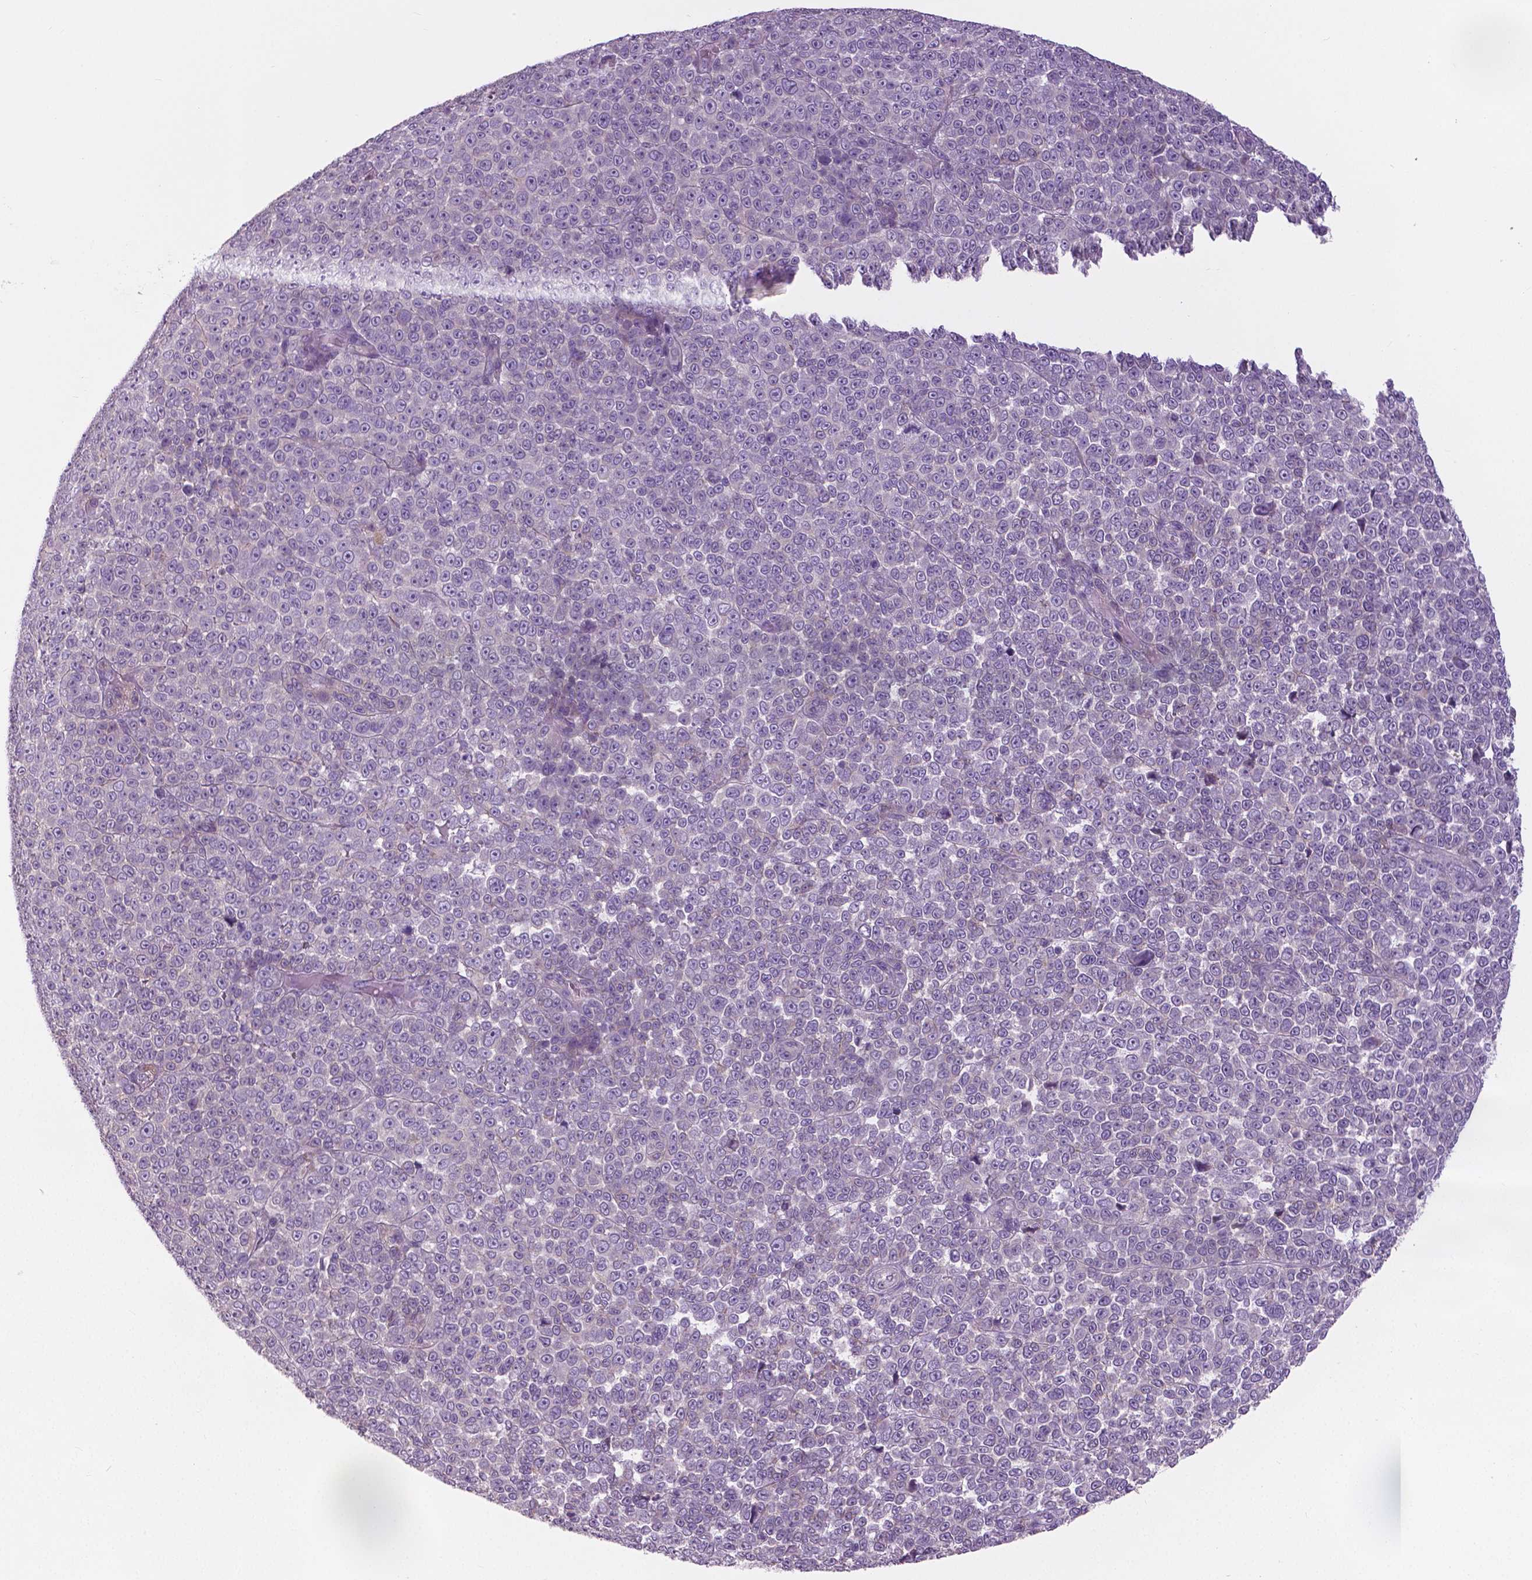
{"staining": {"intensity": "negative", "quantity": "none", "location": "none"}, "tissue": "melanoma", "cell_type": "Tumor cells", "image_type": "cancer", "snomed": [{"axis": "morphology", "description": "Malignant melanoma, NOS"}, {"axis": "topography", "description": "Skin"}], "caption": "Immunohistochemical staining of human melanoma reveals no significant expression in tumor cells.", "gene": "SERPINI1", "patient": {"sex": "female", "age": 95}}